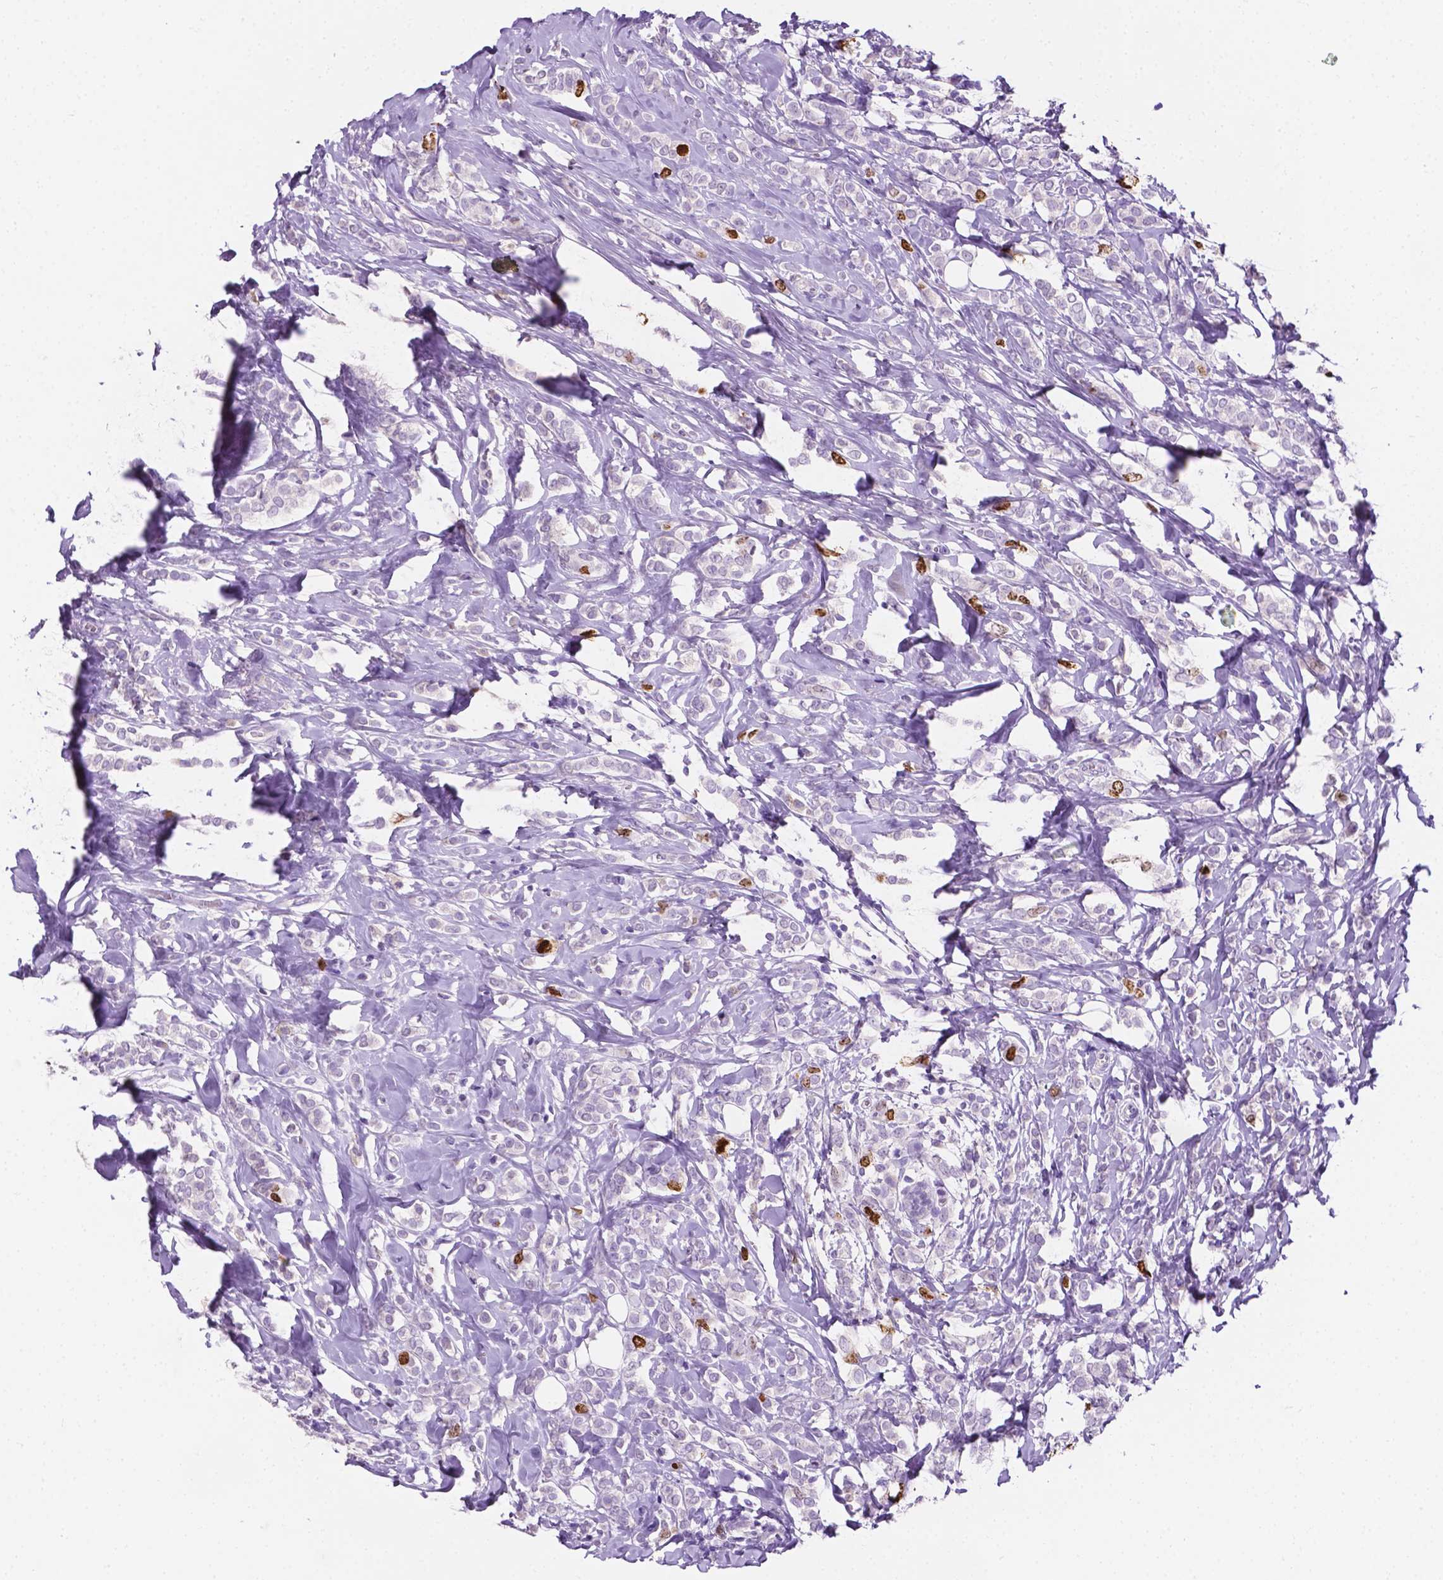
{"staining": {"intensity": "moderate", "quantity": "<25%", "location": "nuclear"}, "tissue": "breast cancer", "cell_type": "Tumor cells", "image_type": "cancer", "snomed": [{"axis": "morphology", "description": "Lobular carcinoma"}, {"axis": "topography", "description": "Breast"}], "caption": "Breast cancer (lobular carcinoma) stained with DAB (3,3'-diaminobenzidine) immunohistochemistry (IHC) displays low levels of moderate nuclear expression in approximately <25% of tumor cells.", "gene": "SIAH2", "patient": {"sex": "female", "age": 49}}